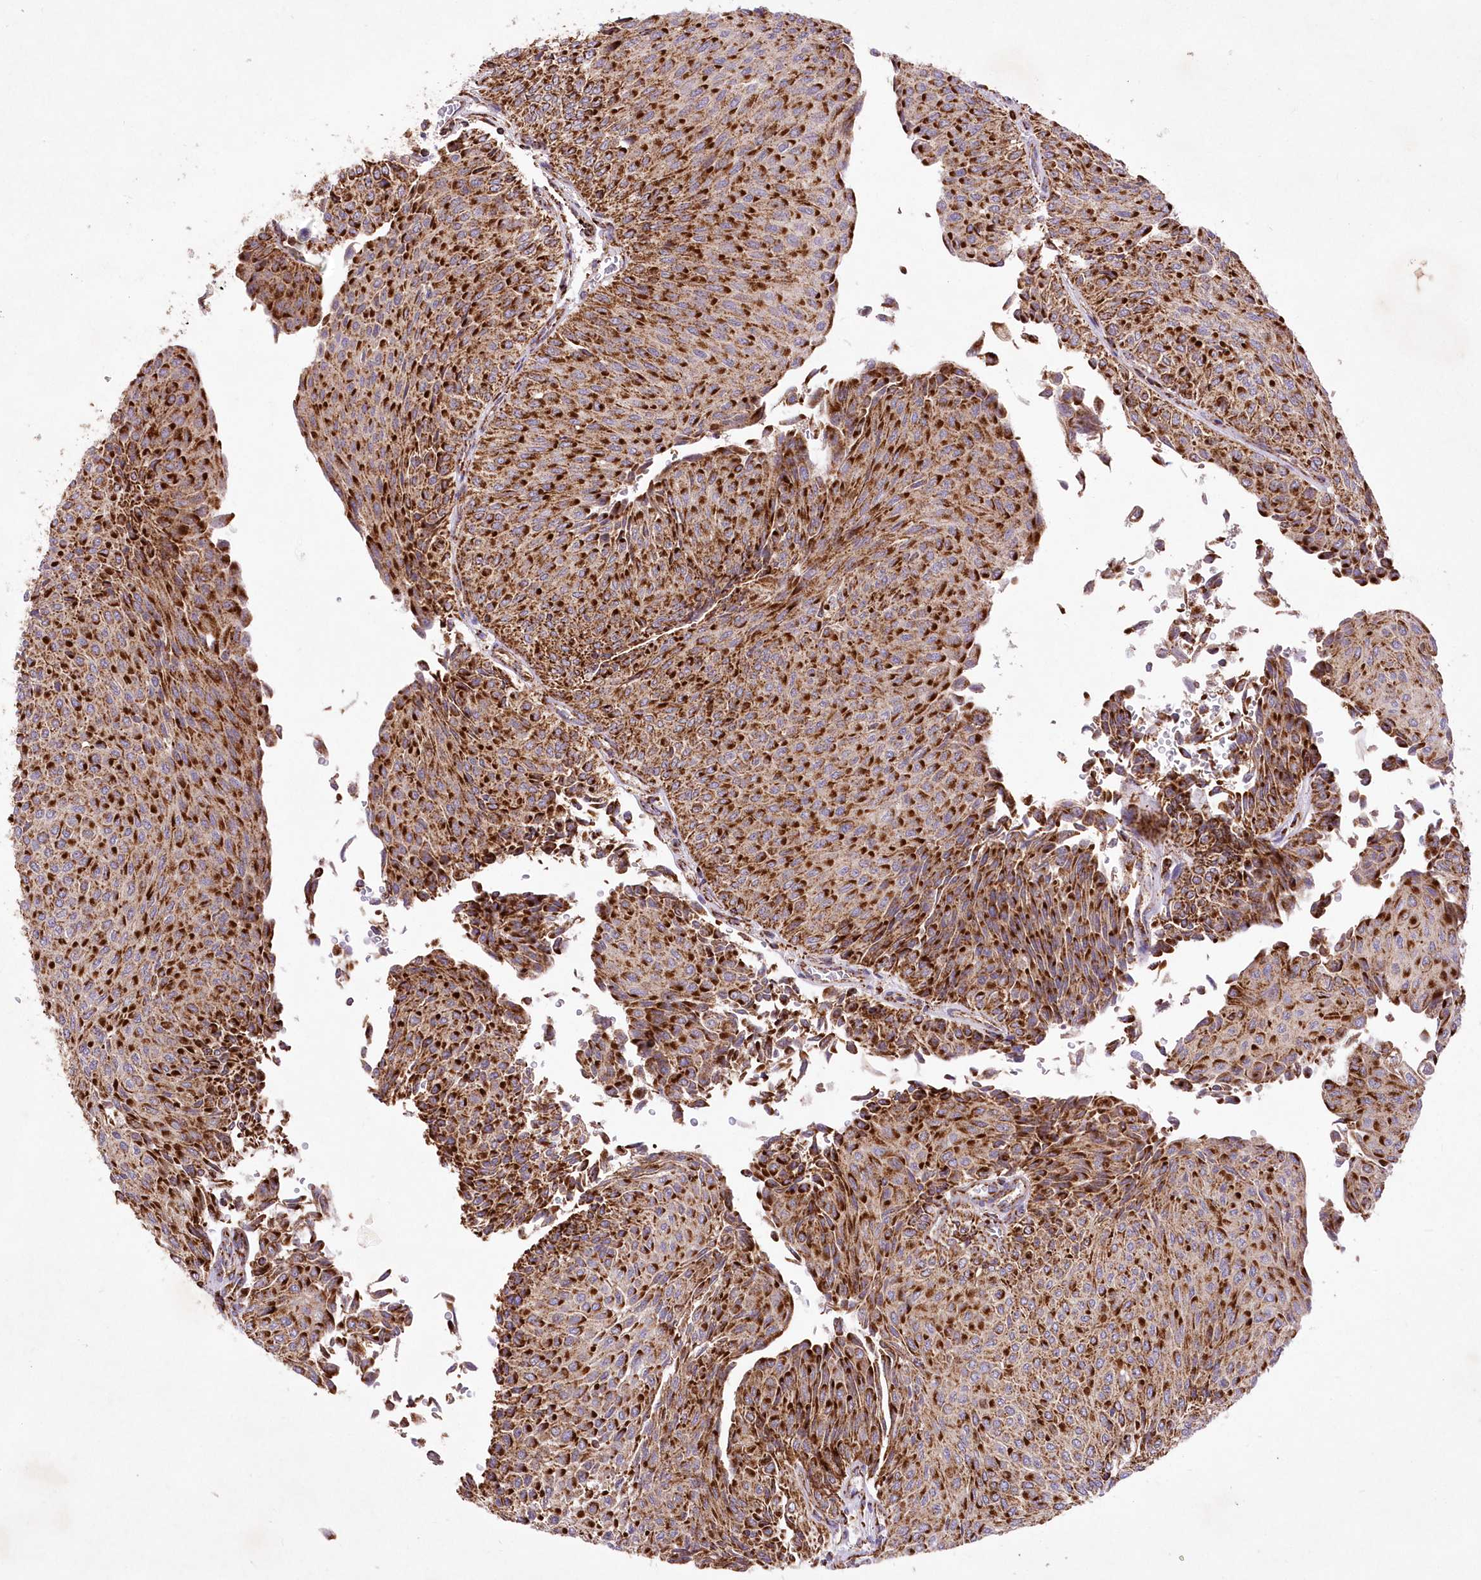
{"staining": {"intensity": "strong", "quantity": ">75%", "location": "cytoplasmic/membranous"}, "tissue": "urothelial cancer", "cell_type": "Tumor cells", "image_type": "cancer", "snomed": [{"axis": "morphology", "description": "Urothelial carcinoma, Low grade"}, {"axis": "topography", "description": "Urinary bladder"}], "caption": "Brown immunohistochemical staining in human urothelial carcinoma (low-grade) exhibits strong cytoplasmic/membranous expression in about >75% of tumor cells.", "gene": "ASNSD1", "patient": {"sex": "male", "age": 78}}